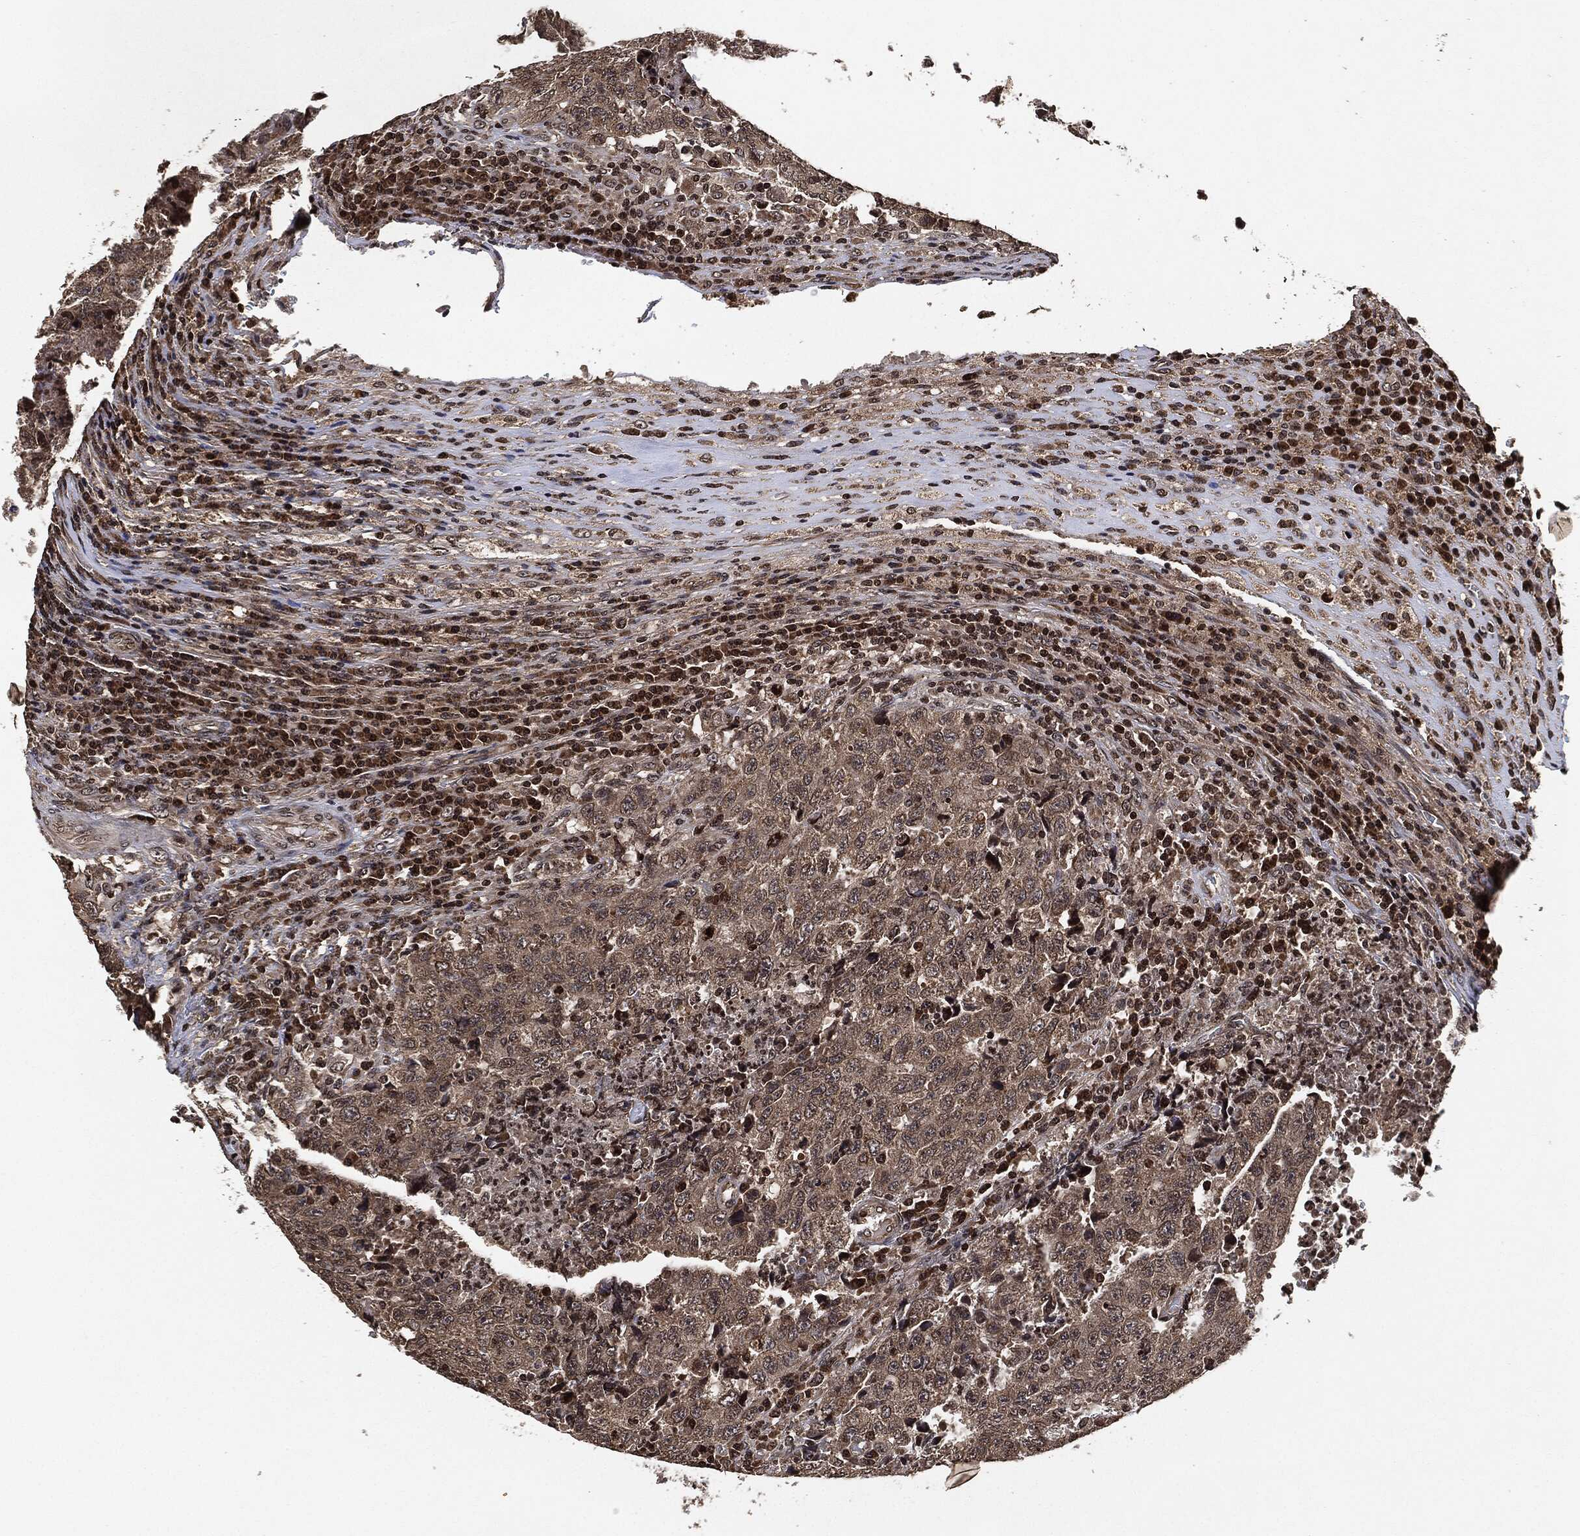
{"staining": {"intensity": "weak", "quantity": "25%-75%", "location": "cytoplasmic/membranous"}, "tissue": "testis cancer", "cell_type": "Tumor cells", "image_type": "cancer", "snomed": [{"axis": "morphology", "description": "Necrosis, NOS"}, {"axis": "morphology", "description": "Carcinoma, Embryonal, NOS"}, {"axis": "topography", "description": "Testis"}], "caption": "The immunohistochemical stain highlights weak cytoplasmic/membranous positivity in tumor cells of embryonal carcinoma (testis) tissue.", "gene": "PDK1", "patient": {"sex": "male", "age": 19}}